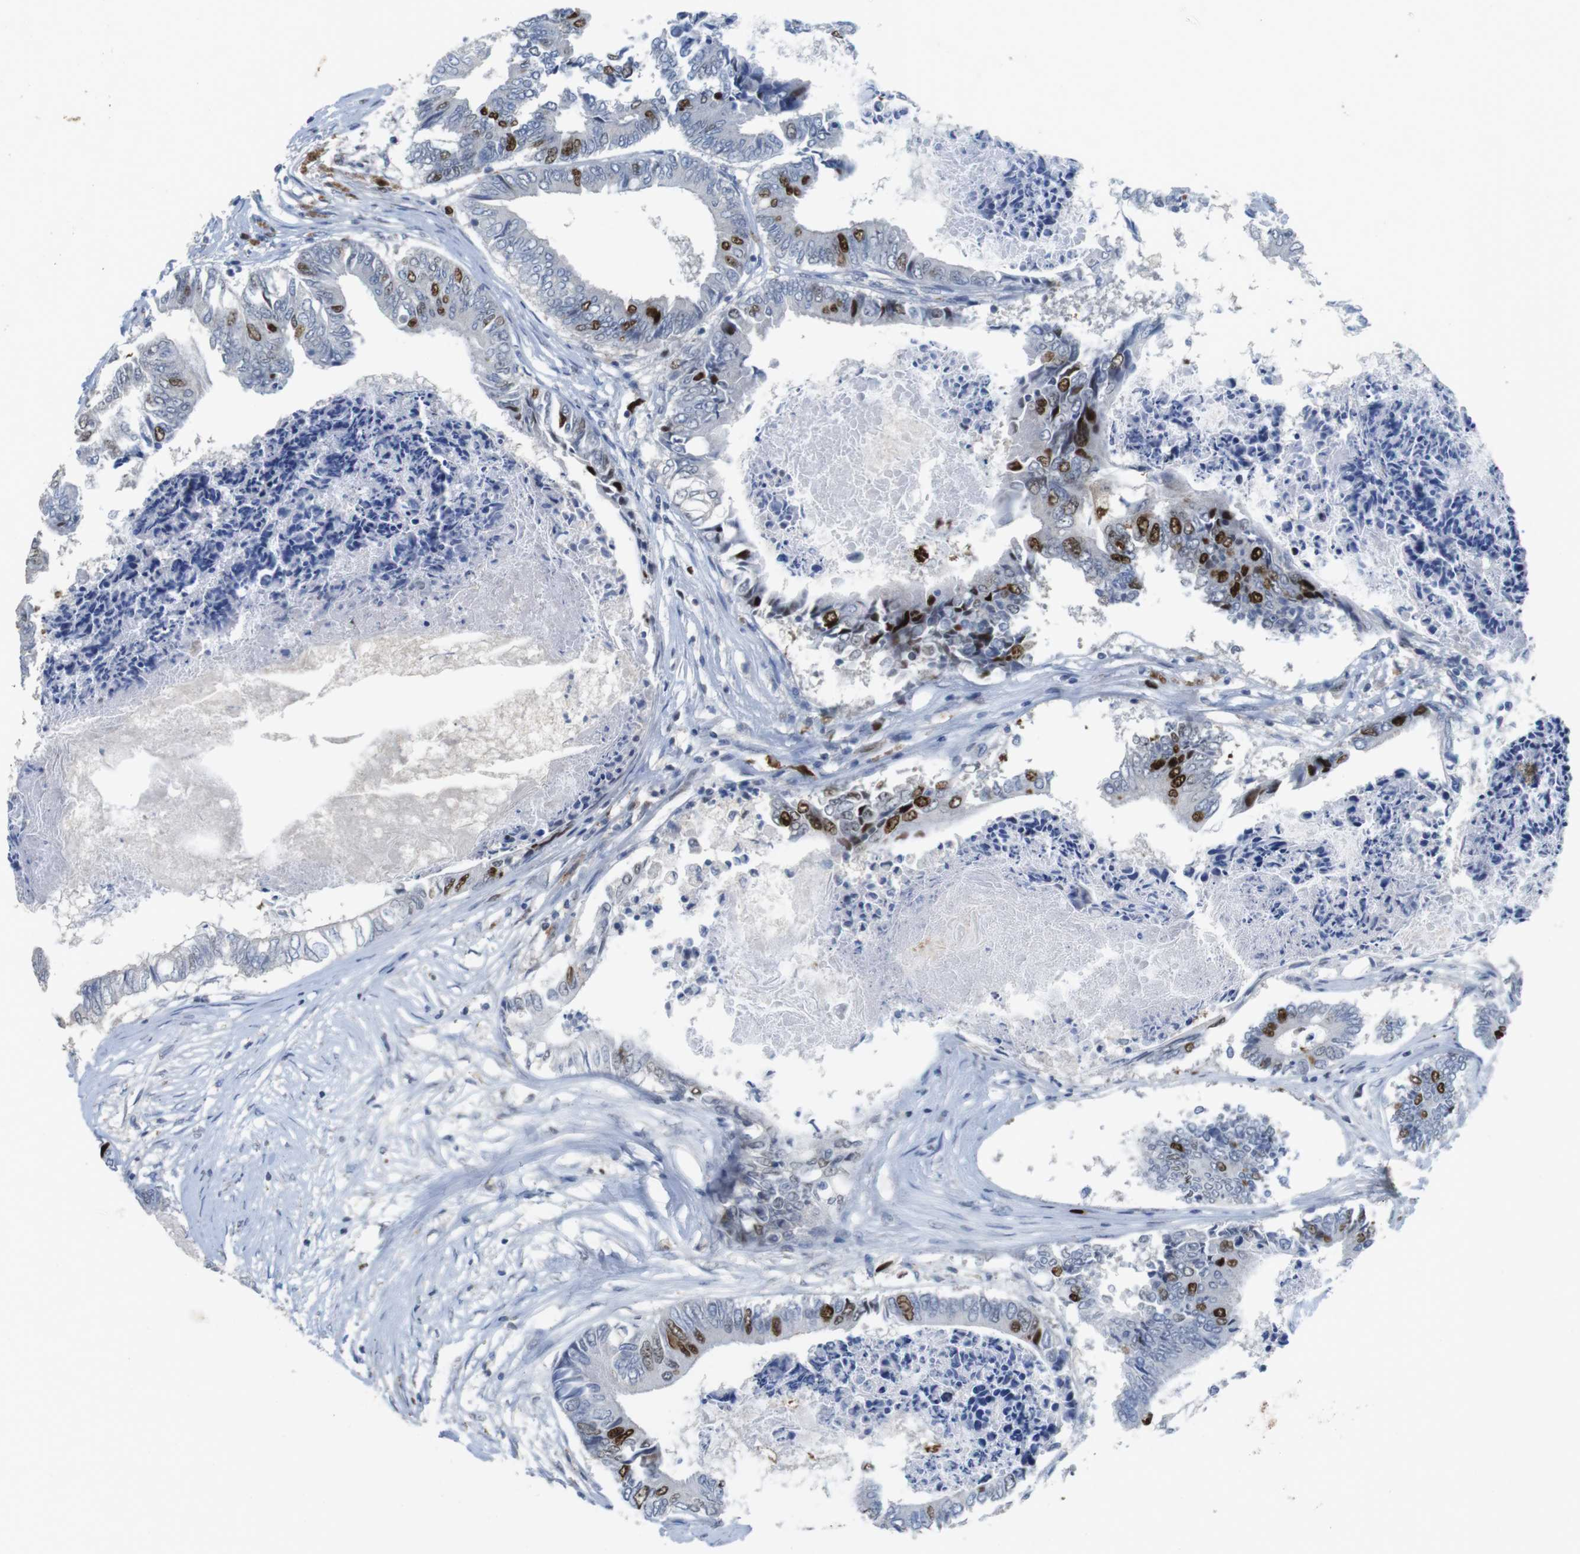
{"staining": {"intensity": "strong", "quantity": "<25%", "location": "nuclear"}, "tissue": "colorectal cancer", "cell_type": "Tumor cells", "image_type": "cancer", "snomed": [{"axis": "morphology", "description": "Adenocarcinoma, NOS"}, {"axis": "topography", "description": "Rectum"}], "caption": "Protein expression analysis of human colorectal cancer (adenocarcinoma) reveals strong nuclear expression in about <25% of tumor cells. The protein of interest is shown in brown color, while the nuclei are stained blue.", "gene": "KPNA2", "patient": {"sex": "male", "age": 63}}